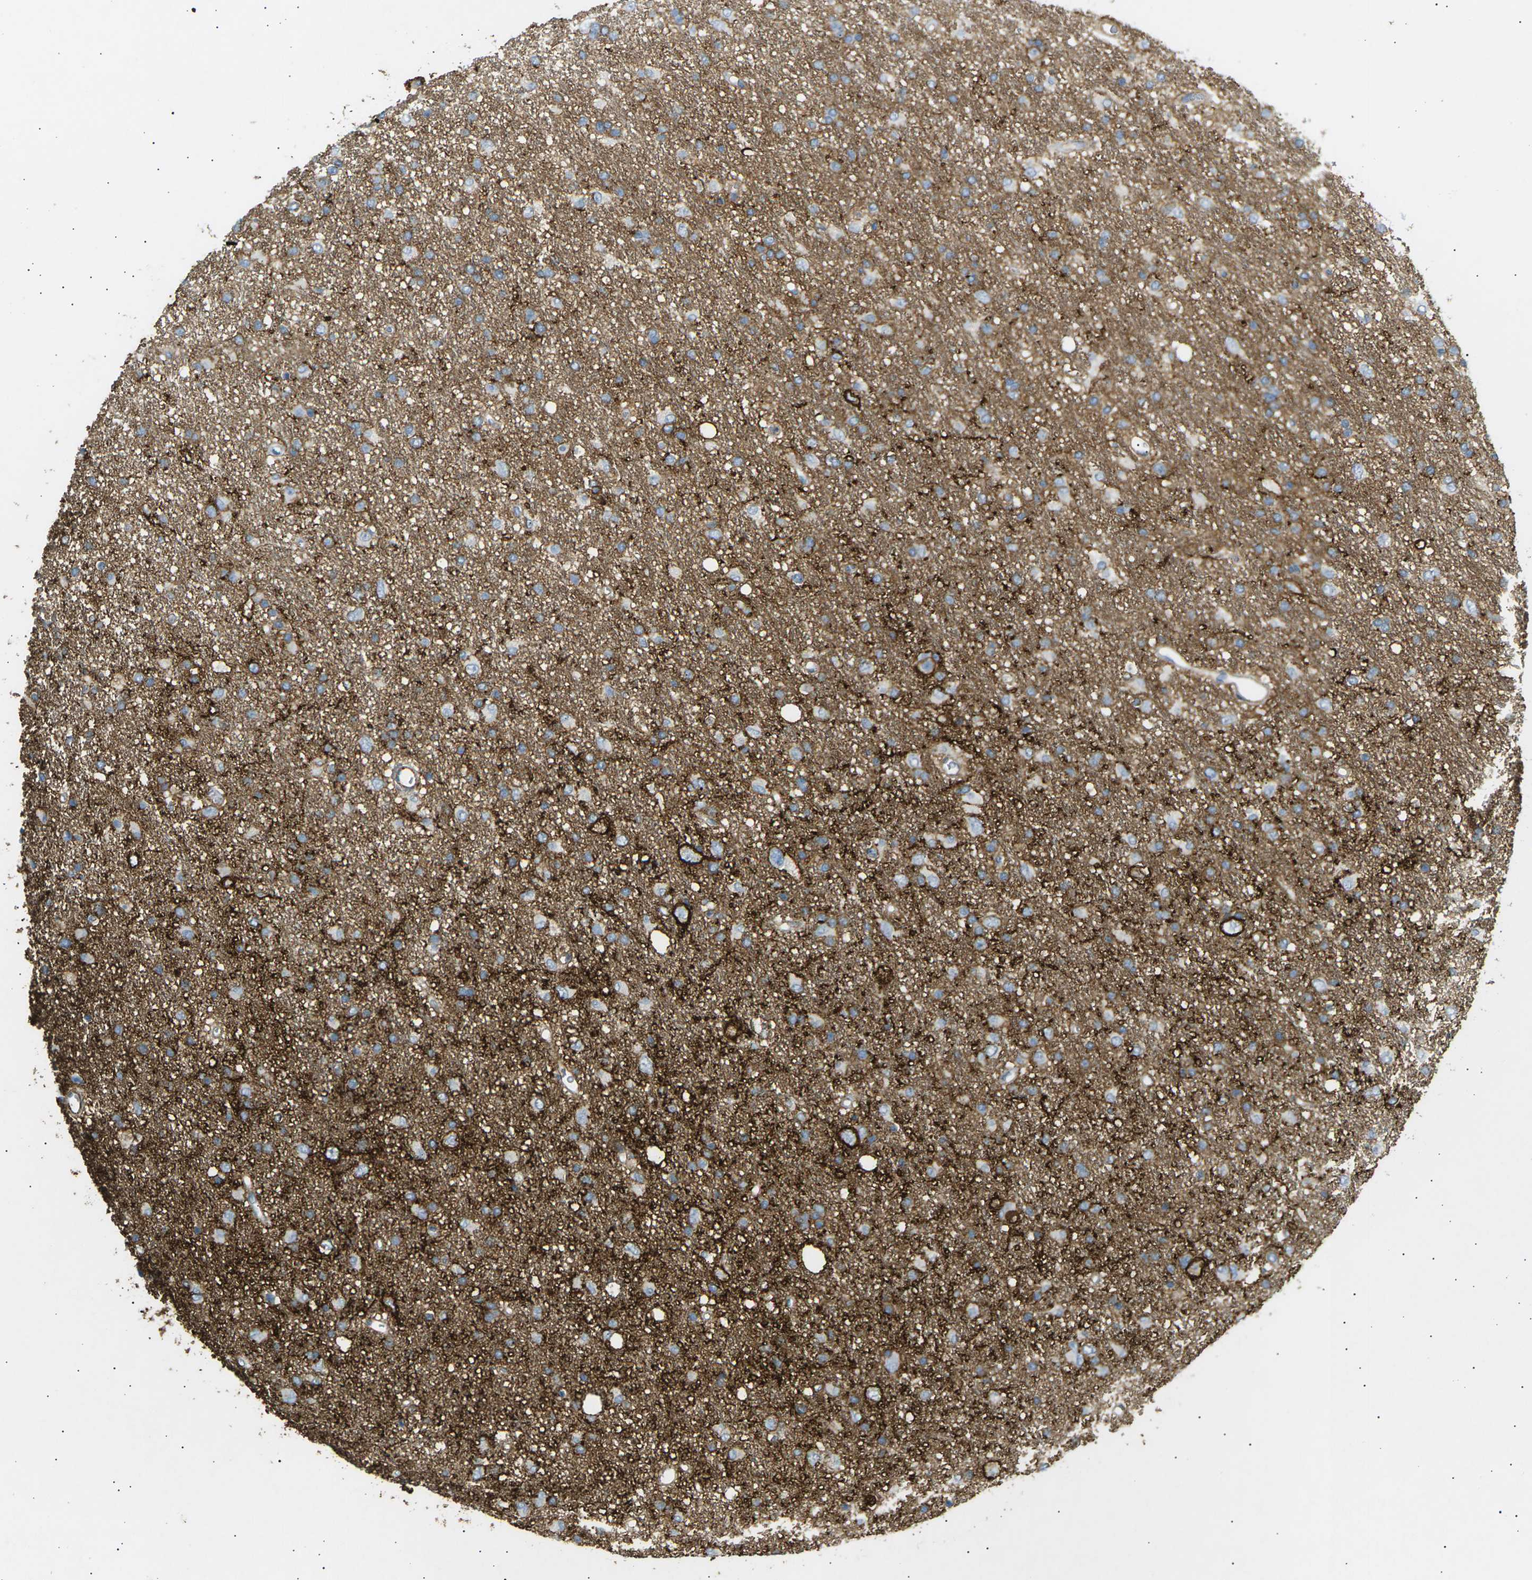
{"staining": {"intensity": "moderate", "quantity": "<25%", "location": "cytoplasmic/membranous"}, "tissue": "glioma", "cell_type": "Tumor cells", "image_type": "cancer", "snomed": [{"axis": "morphology", "description": "Glioma, malignant, Low grade"}, {"axis": "topography", "description": "Brain"}], "caption": "An image of malignant glioma (low-grade) stained for a protein demonstrates moderate cytoplasmic/membranous brown staining in tumor cells.", "gene": "ATP2B4", "patient": {"sex": "male", "age": 77}}